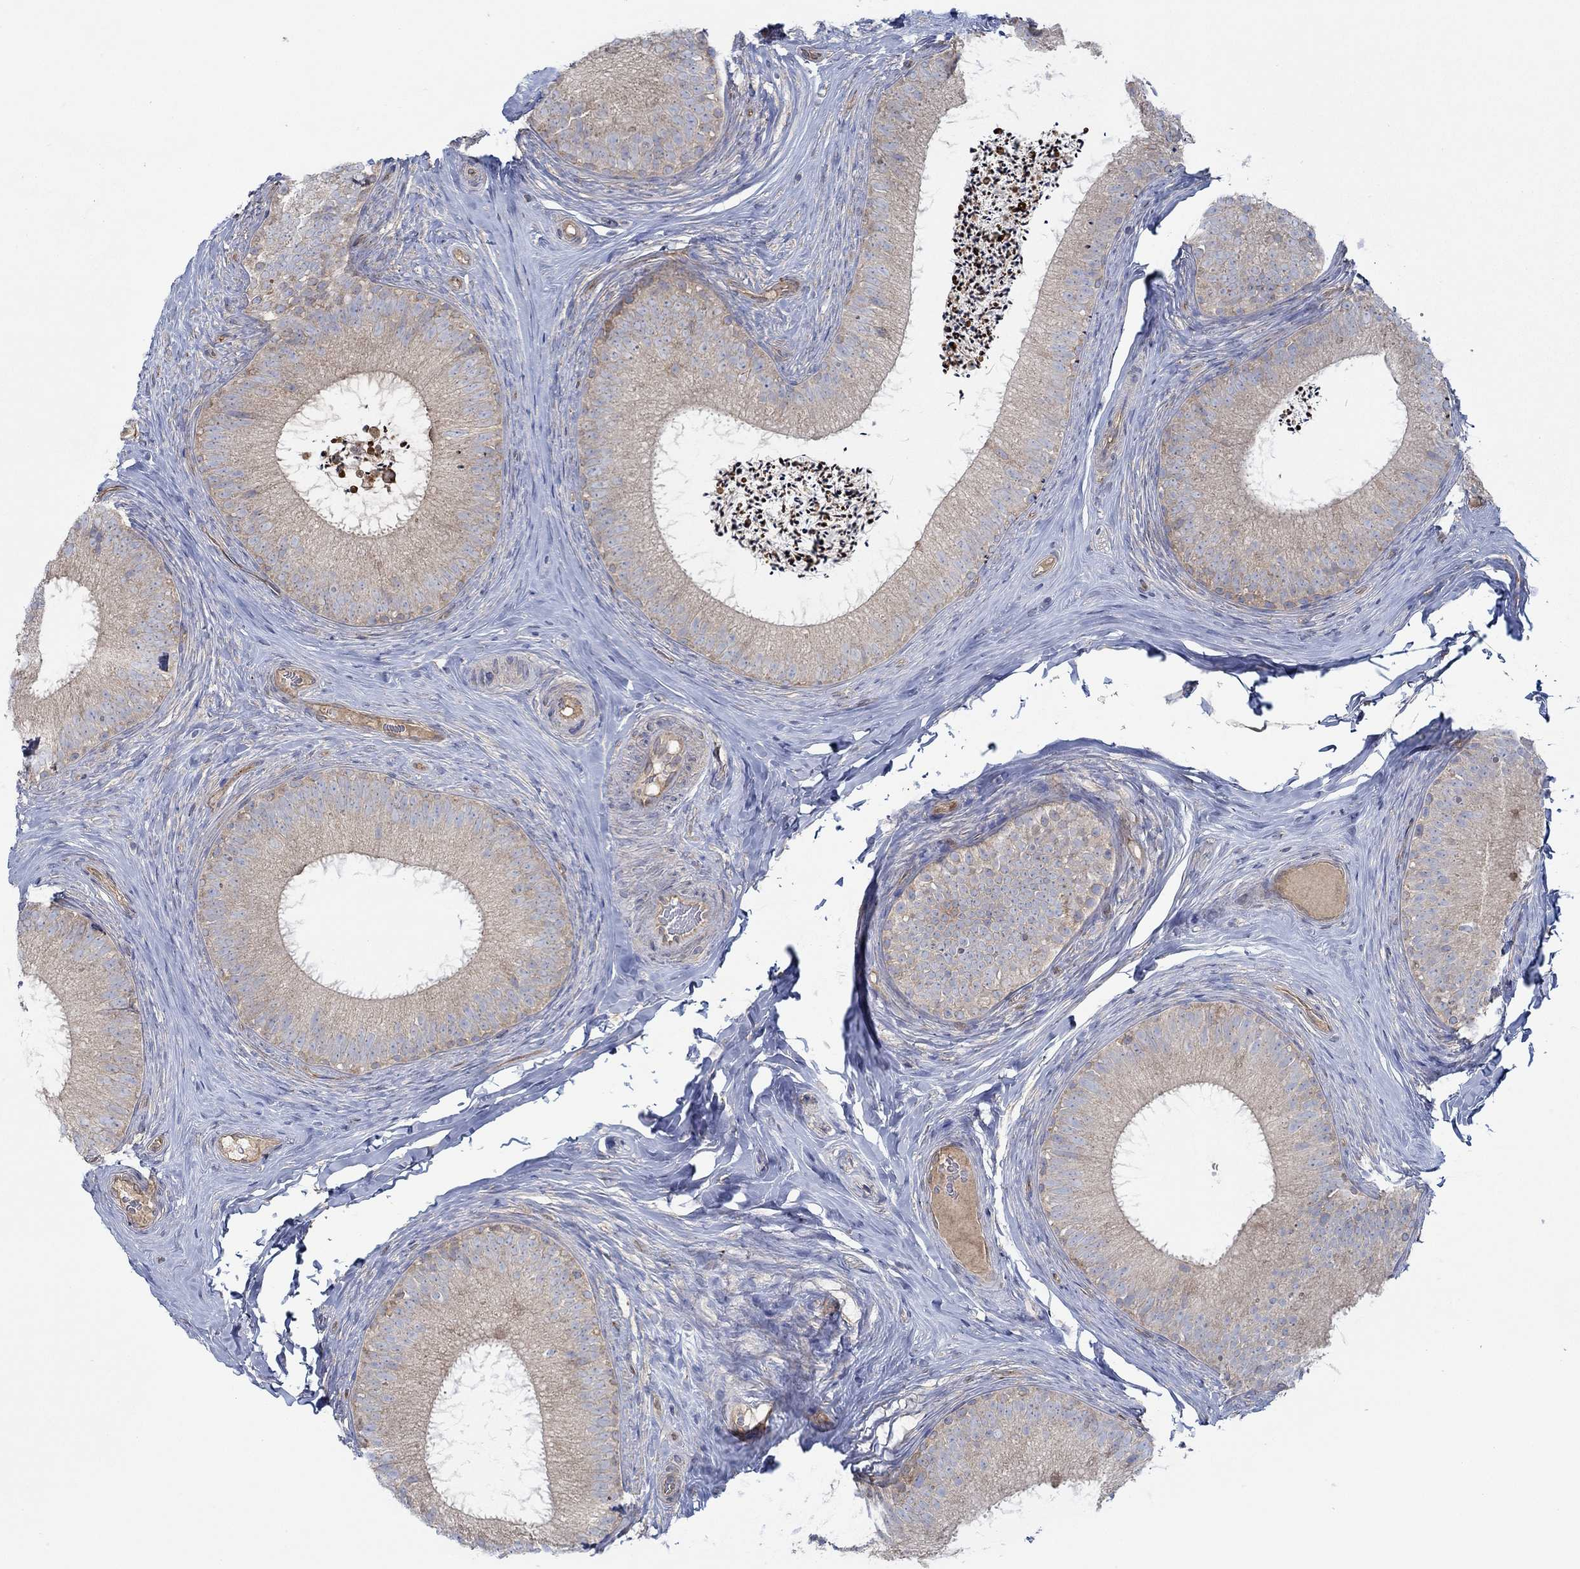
{"staining": {"intensity": "weak", "quantity": "<25%", "location": "cytoplasmic/membranous"}, "tissue": "epididymis", "cell_type": "Glandular cells", "image_type": "normal", "snomed": [{"axis": "morphology", "description": "Normal tissue, NOS"}, {"axis": "morphology", "description": "Carcinoma, Embryonal, NOS"}, {"axis": "topography", "description": "Testis"}, {"axis": "topography", "description": "Epididymis"}], "caption": "Glandular cells show no significant protein staining in benign epididymis. (Immunohistochemistry, brightfield microscopy, high magnification).", "gene": "SPAG9", "patient": {"sex": "male", "age": 24}}